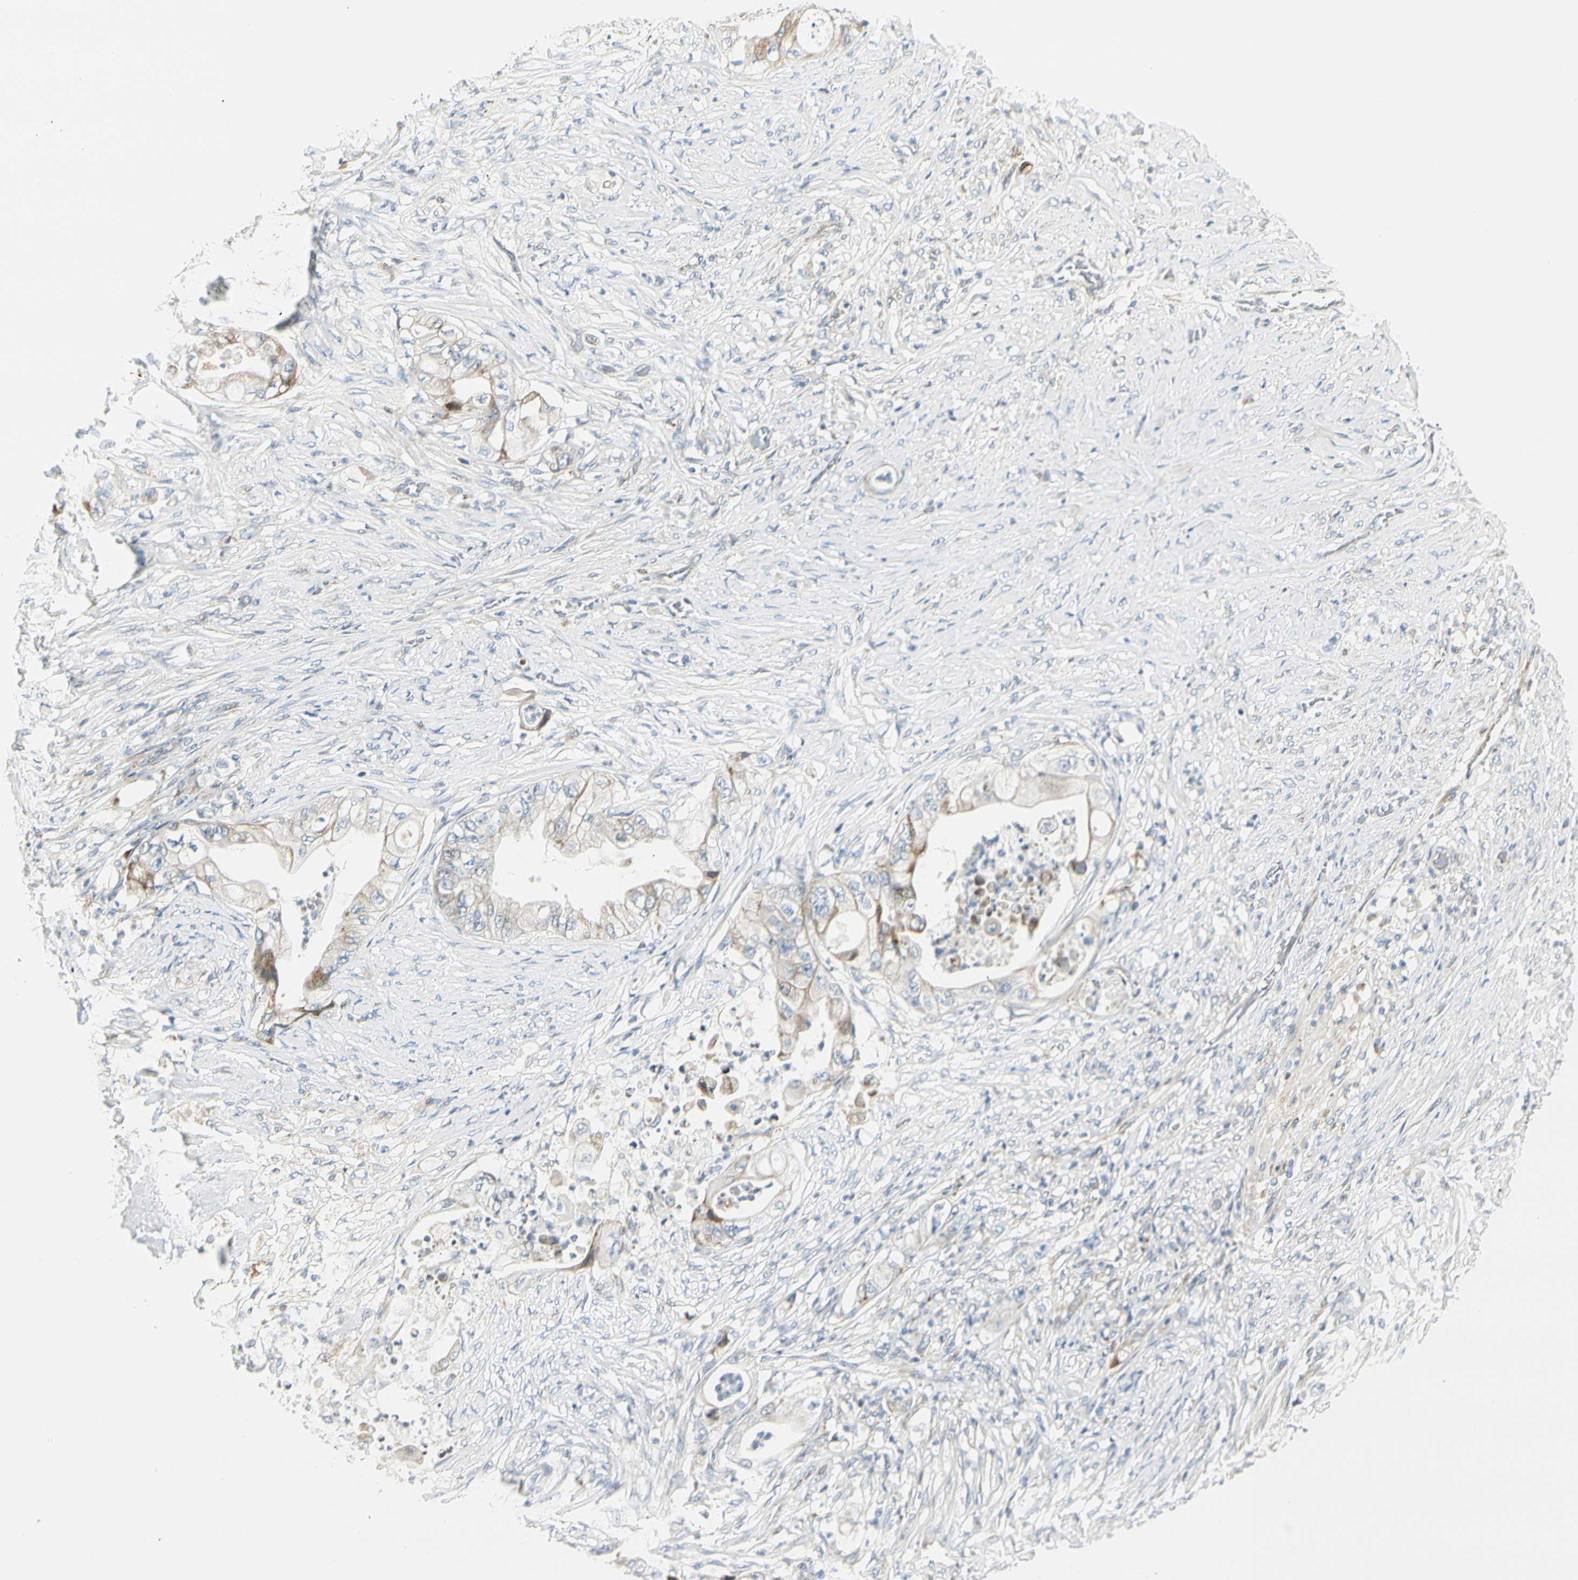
{"staining": {"intensity": "negative", "quantity": "none", "location": "none"}, "tissue": "stomach cancer", "cell_type": "Tumor cells", "image_type": "cancer", "snomed": [{"axis": "morphology", "description": "Adenocarcinoma, NOS"}, {"axis": "topography", "description": "Stomach"}], "caption": "The image reveals no staining of tumor cells in stomach adenocarcinoma.", "gene": "TNFSF11", "patient": {"sex": "female", "age": 73}}